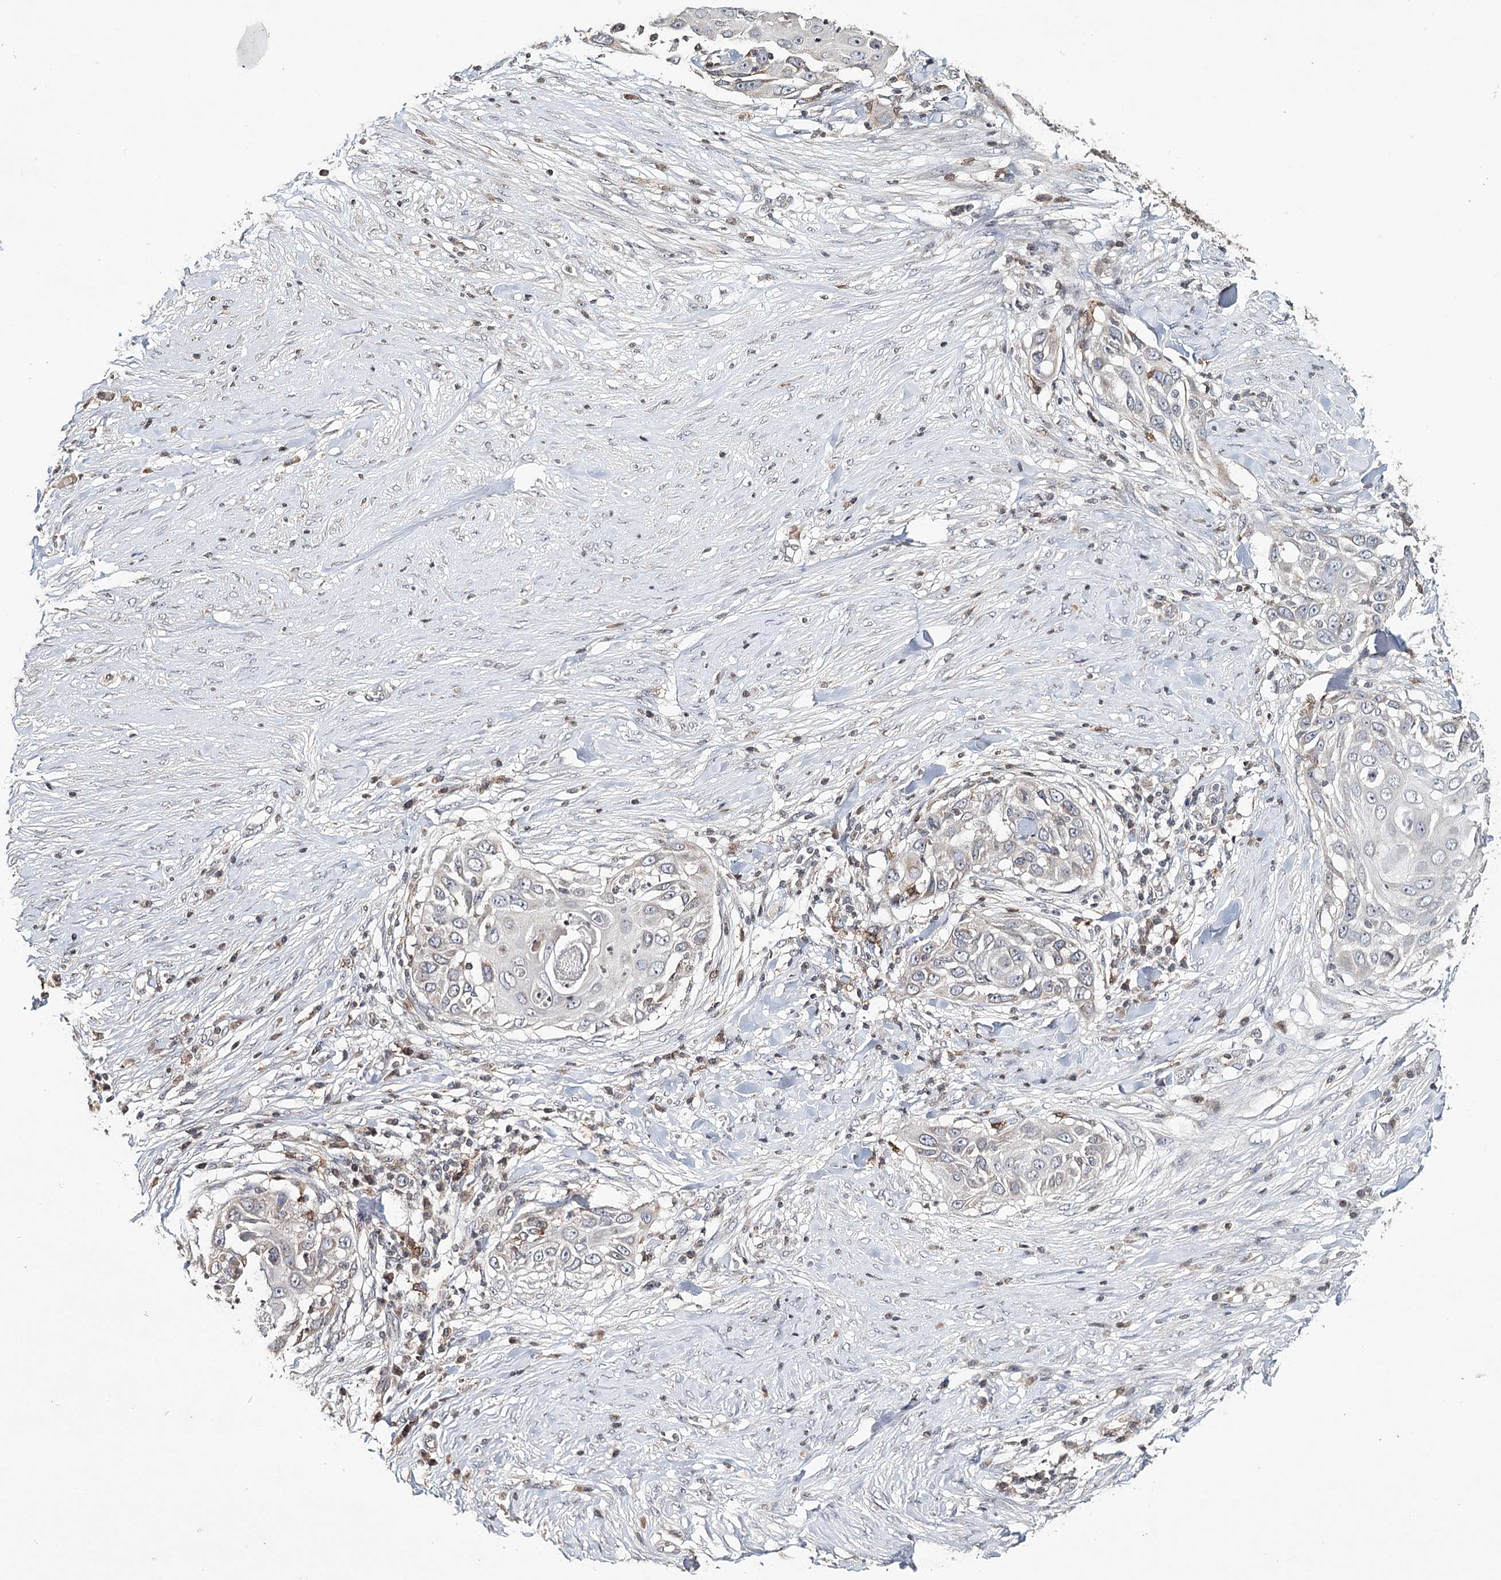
{"staining": {"intensity": "weak", "quantity": "<25%", "location": "cytoplasmic/membranous"}, "tissue": "skin cancer", "cell_type": "Tumor cells", "image_type": "cancer", "snomed": [{"axis": "morphology", "description": "Squamous cell carcinoma, NOS"}, {"axis": "topography", "description": "Skin"}], "caption": "A histopathology image of human skin squamous cell carcinoma is negative for staining in tumor cells. (DAB immunohistochemistry (IHC), high magnification).", "gene": "ICOS", "patient": {"sex": "female", "age": 44}}